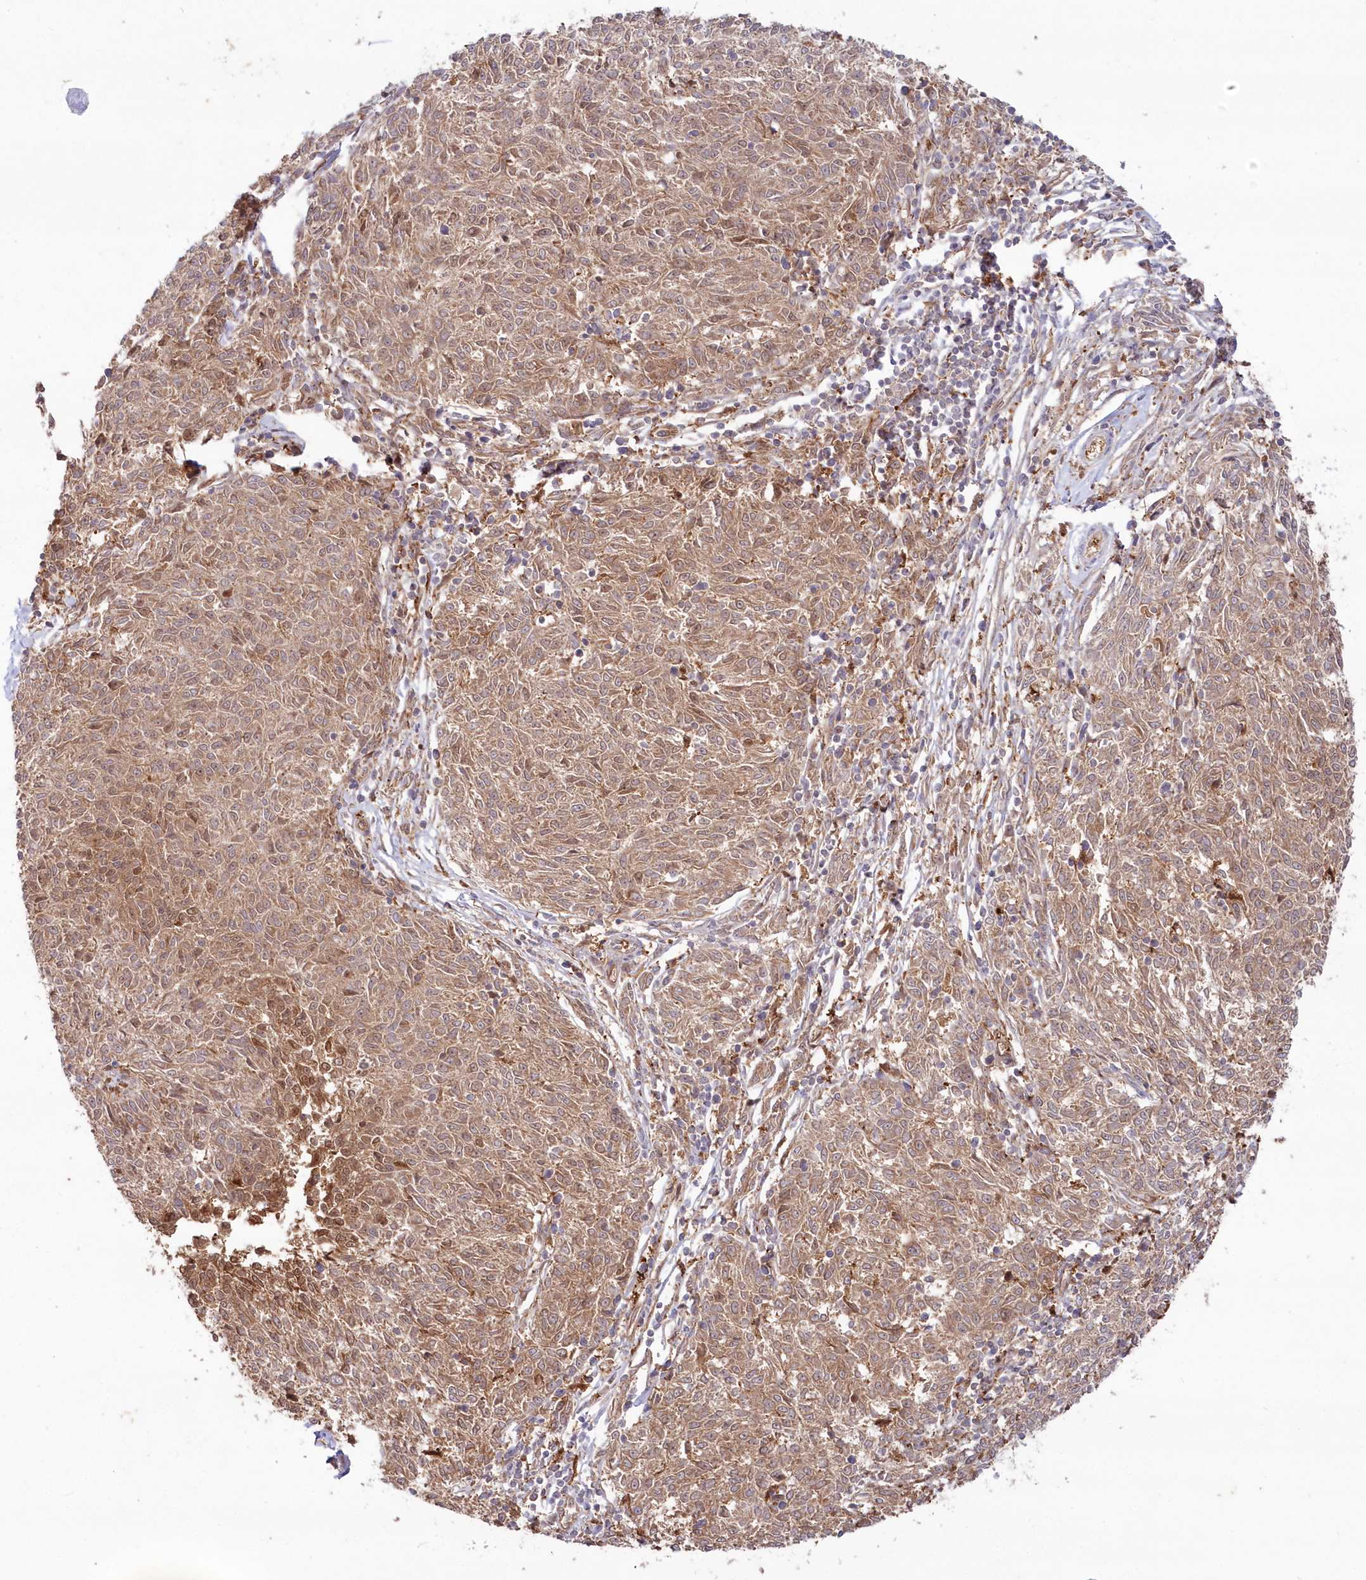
{"staining": {"intensity": "moderate", "quantity": ">75%", "location": "cytoplasmic/membranous"}, "tissue": "melanoma", "cell_type": "Tumor cells", "image_type": "cancer", "snomed": [{"axis": "morphology", "description": "Malignant melanoma, NOS"}, {"axis": "topography", "description": "Skin"}], "caption": "This micrograph displays immunohistochemistry (IHC) staining of human malignant melanoma, with medium moderate cytoplasmic/membranous positivity in about >75% of tumor cells.", "gene": "GBE1", "patient": {"sex": "female", "age": 72}}